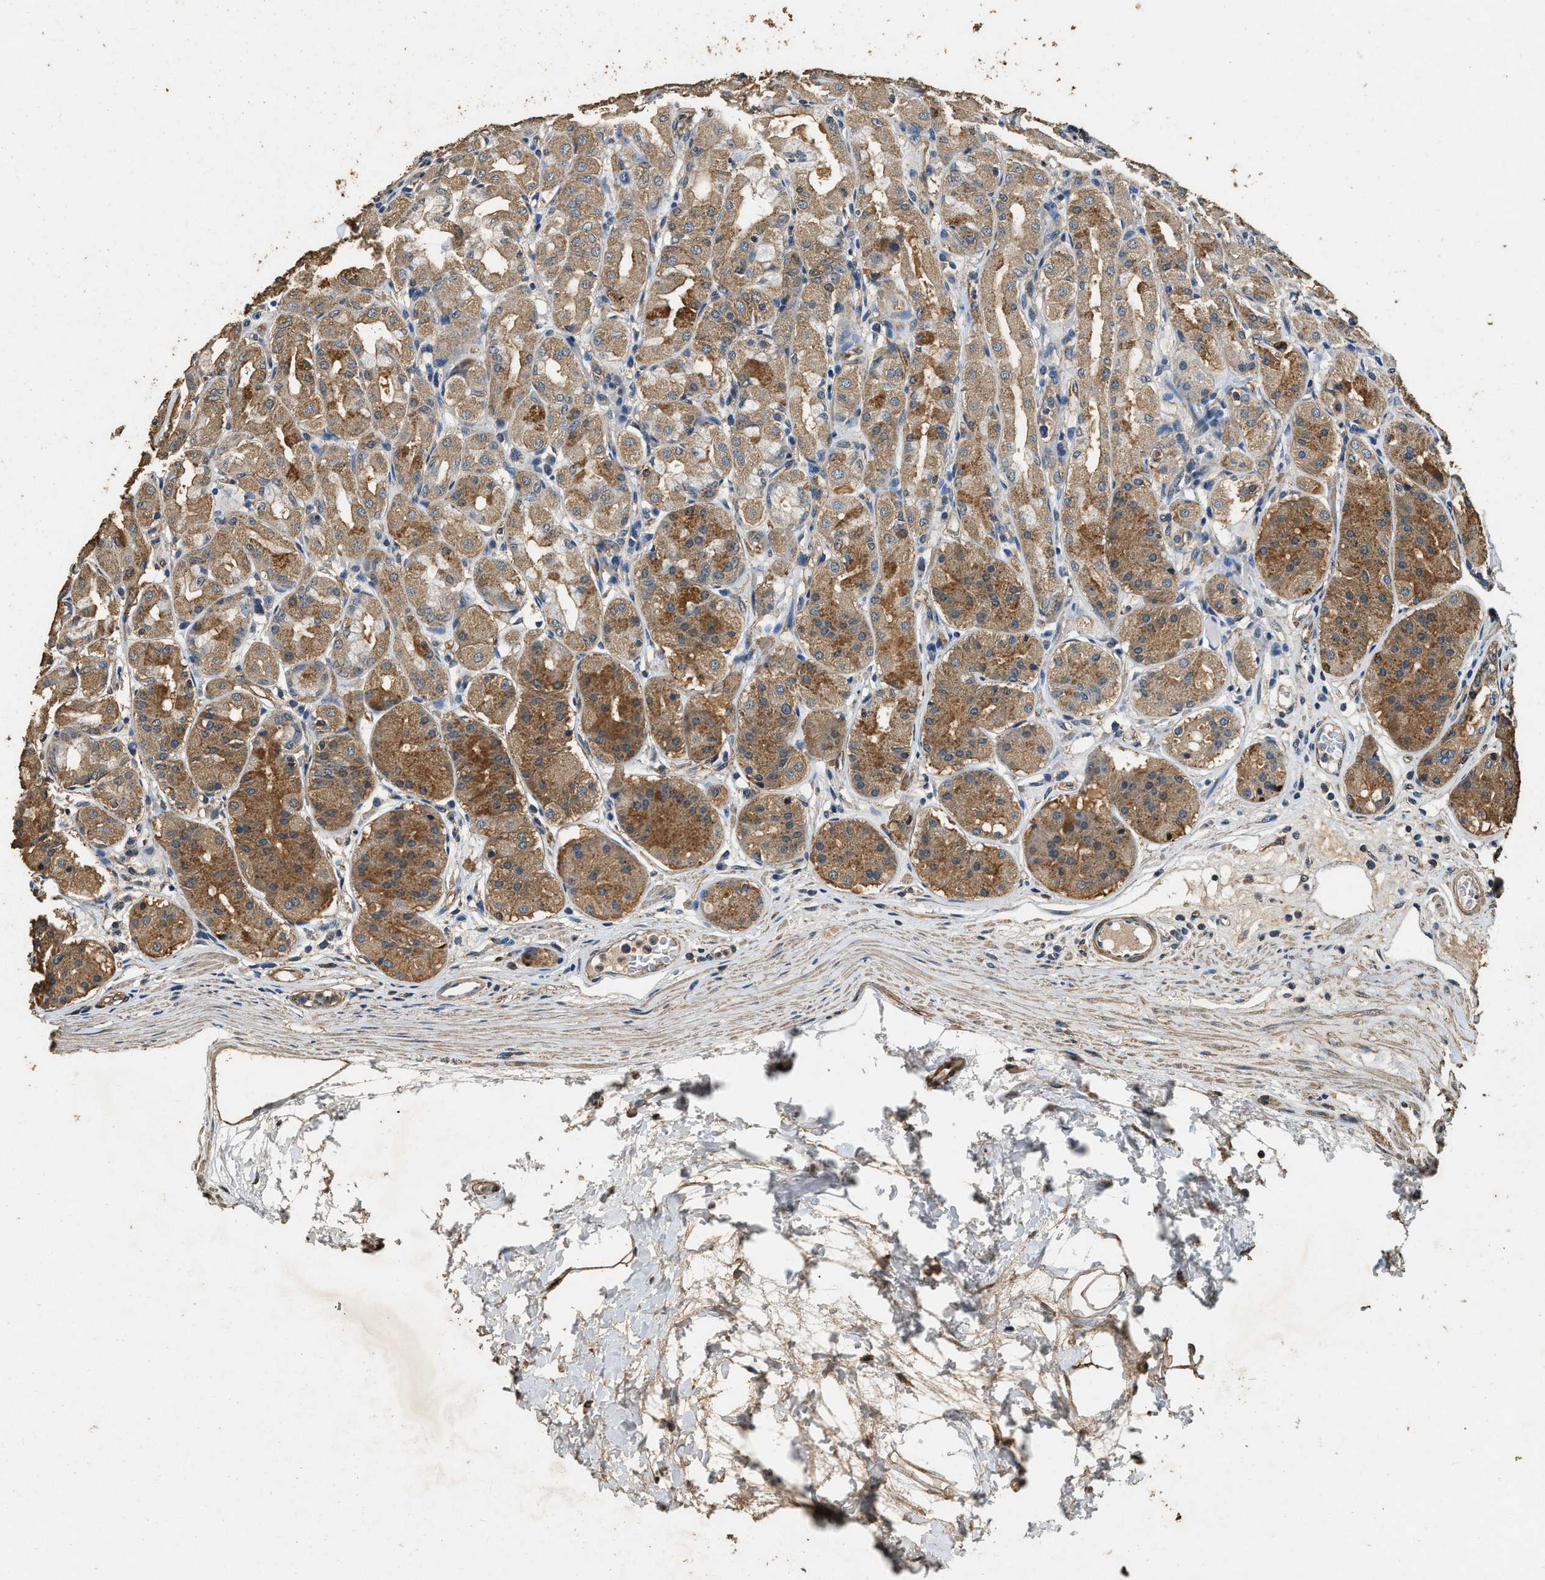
{"staining": {"intensity": "moderate", "quantity": ">75%", "location": "cytoplasmic/membranous"}, "tissue": "stomach", "cell_type": "Glandular cells", "image_type": "normal", "snomed": [{"axis": "morphology", "description": "Normal tissue, NOS"}, {"axis": "topography", "description": "Stomach"}, {"axis": "topography", "description": "Stomach, lower"}], "caption": "Immunohistochemistry (IHC) staining of normal stomach, which exhibits medium levels of moderate cytoplasmic/membranous expression in about >75% of glandular cells indicating moderate cytoplasmic/membranous protein staining. The staining was performed using DAB (3,3'-diaminobenzidine) (brown) for protein detection and nuclei were counterstained in hematoxylin (blue).", "gene": "MIB1", "patient": {"sex": "female", "age": 56}}